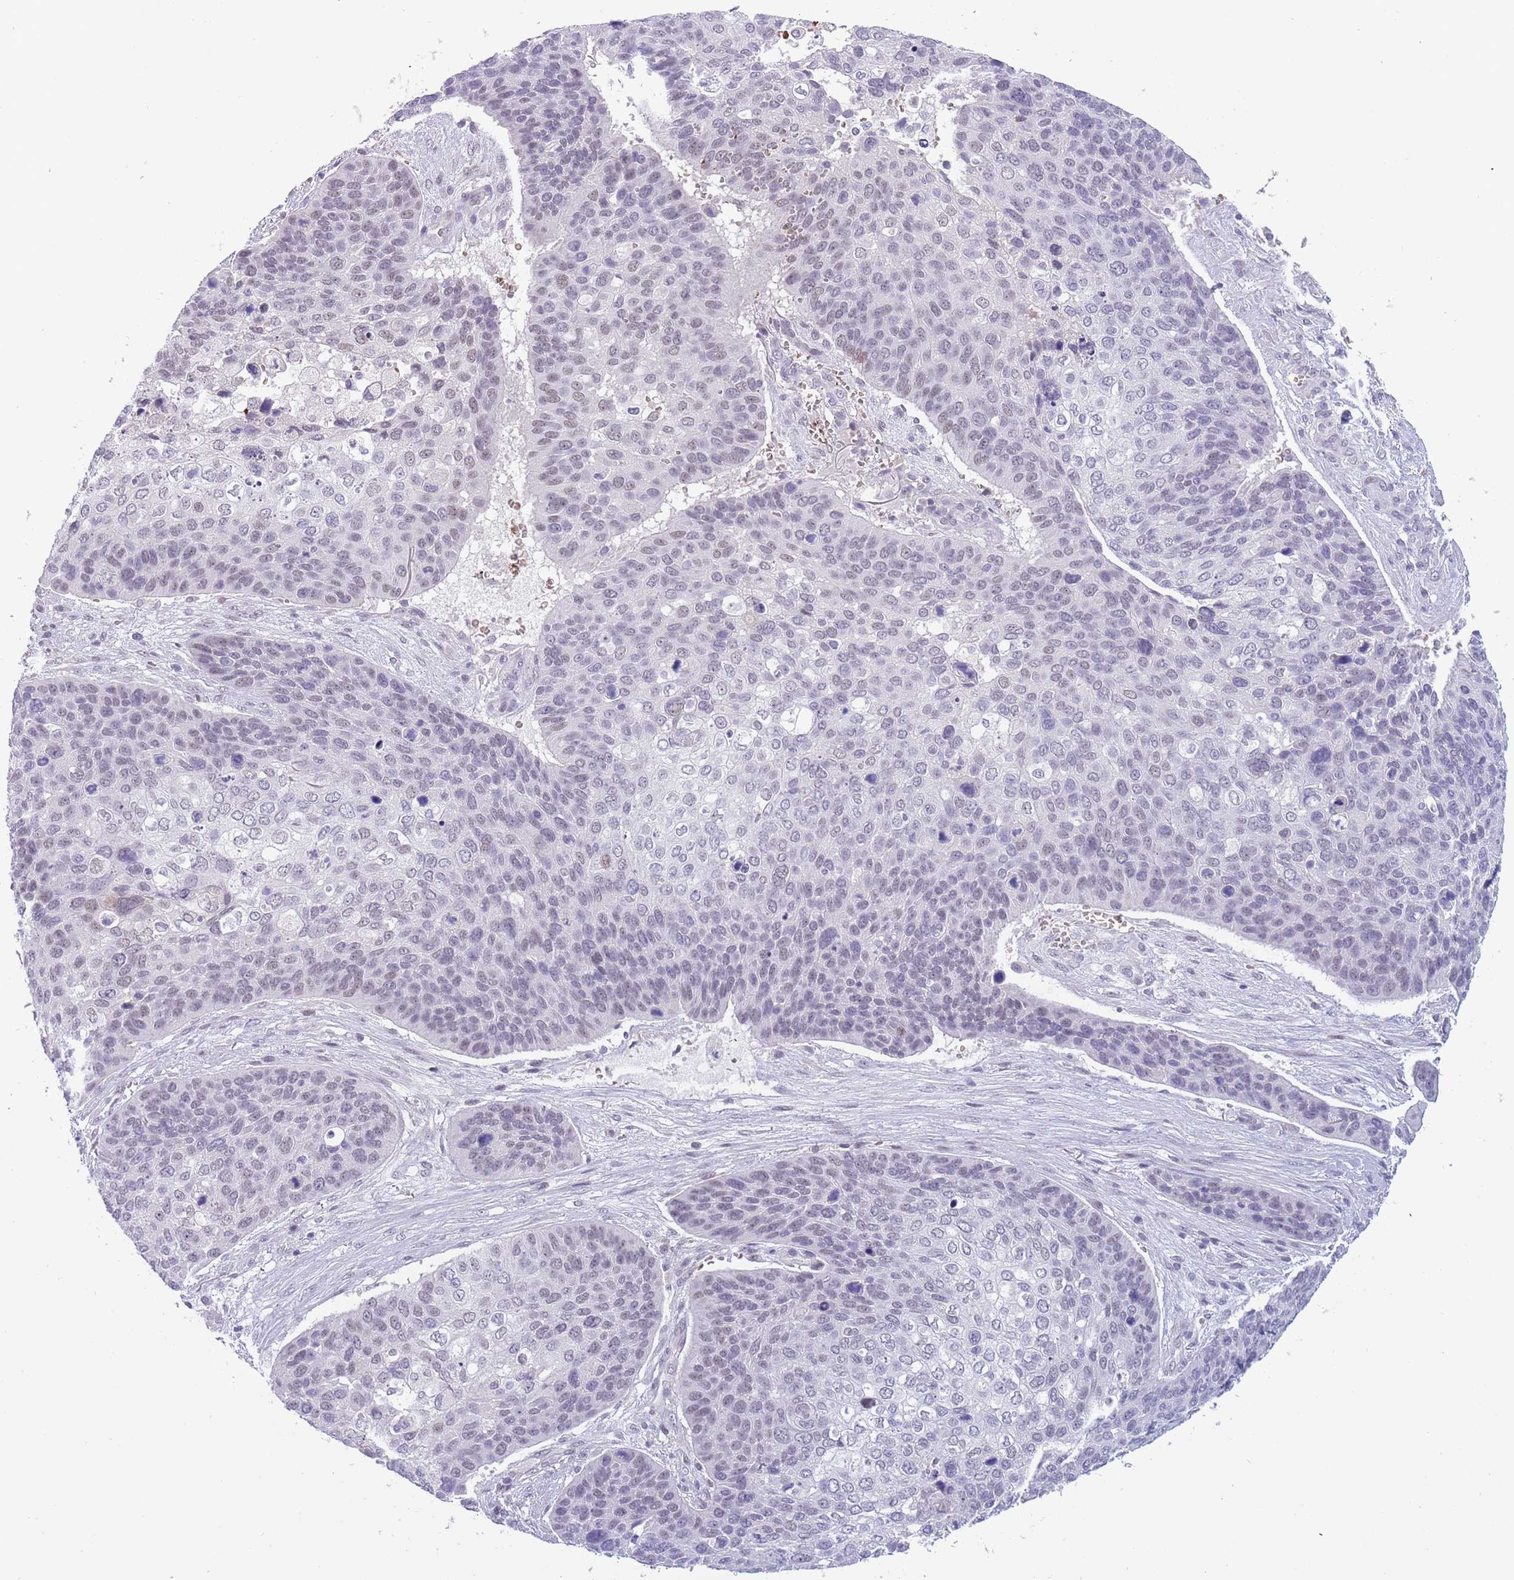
{"staining": {"intensity": "weak", "quantity": "<25%", "location": "nuclear"}, "tissue": "skin cancer", "cell_type": "Tumor cells", "image_type": "cancer", "snomed": [{"axis": "morphology", "description": "Basal cell carcinoma"}, {"axis": "topography", "description": "Skin"}], "caption": "High magnification brightfield microscopy of skin cancer stained with DAB (3,3'-diaminobenzidine) (brown) and counterstained with hematoxylin (blue): tumor cells show no significant positivity.", "gene": "LYPD6B", "patient": {"sex": "female", "age": 74}}